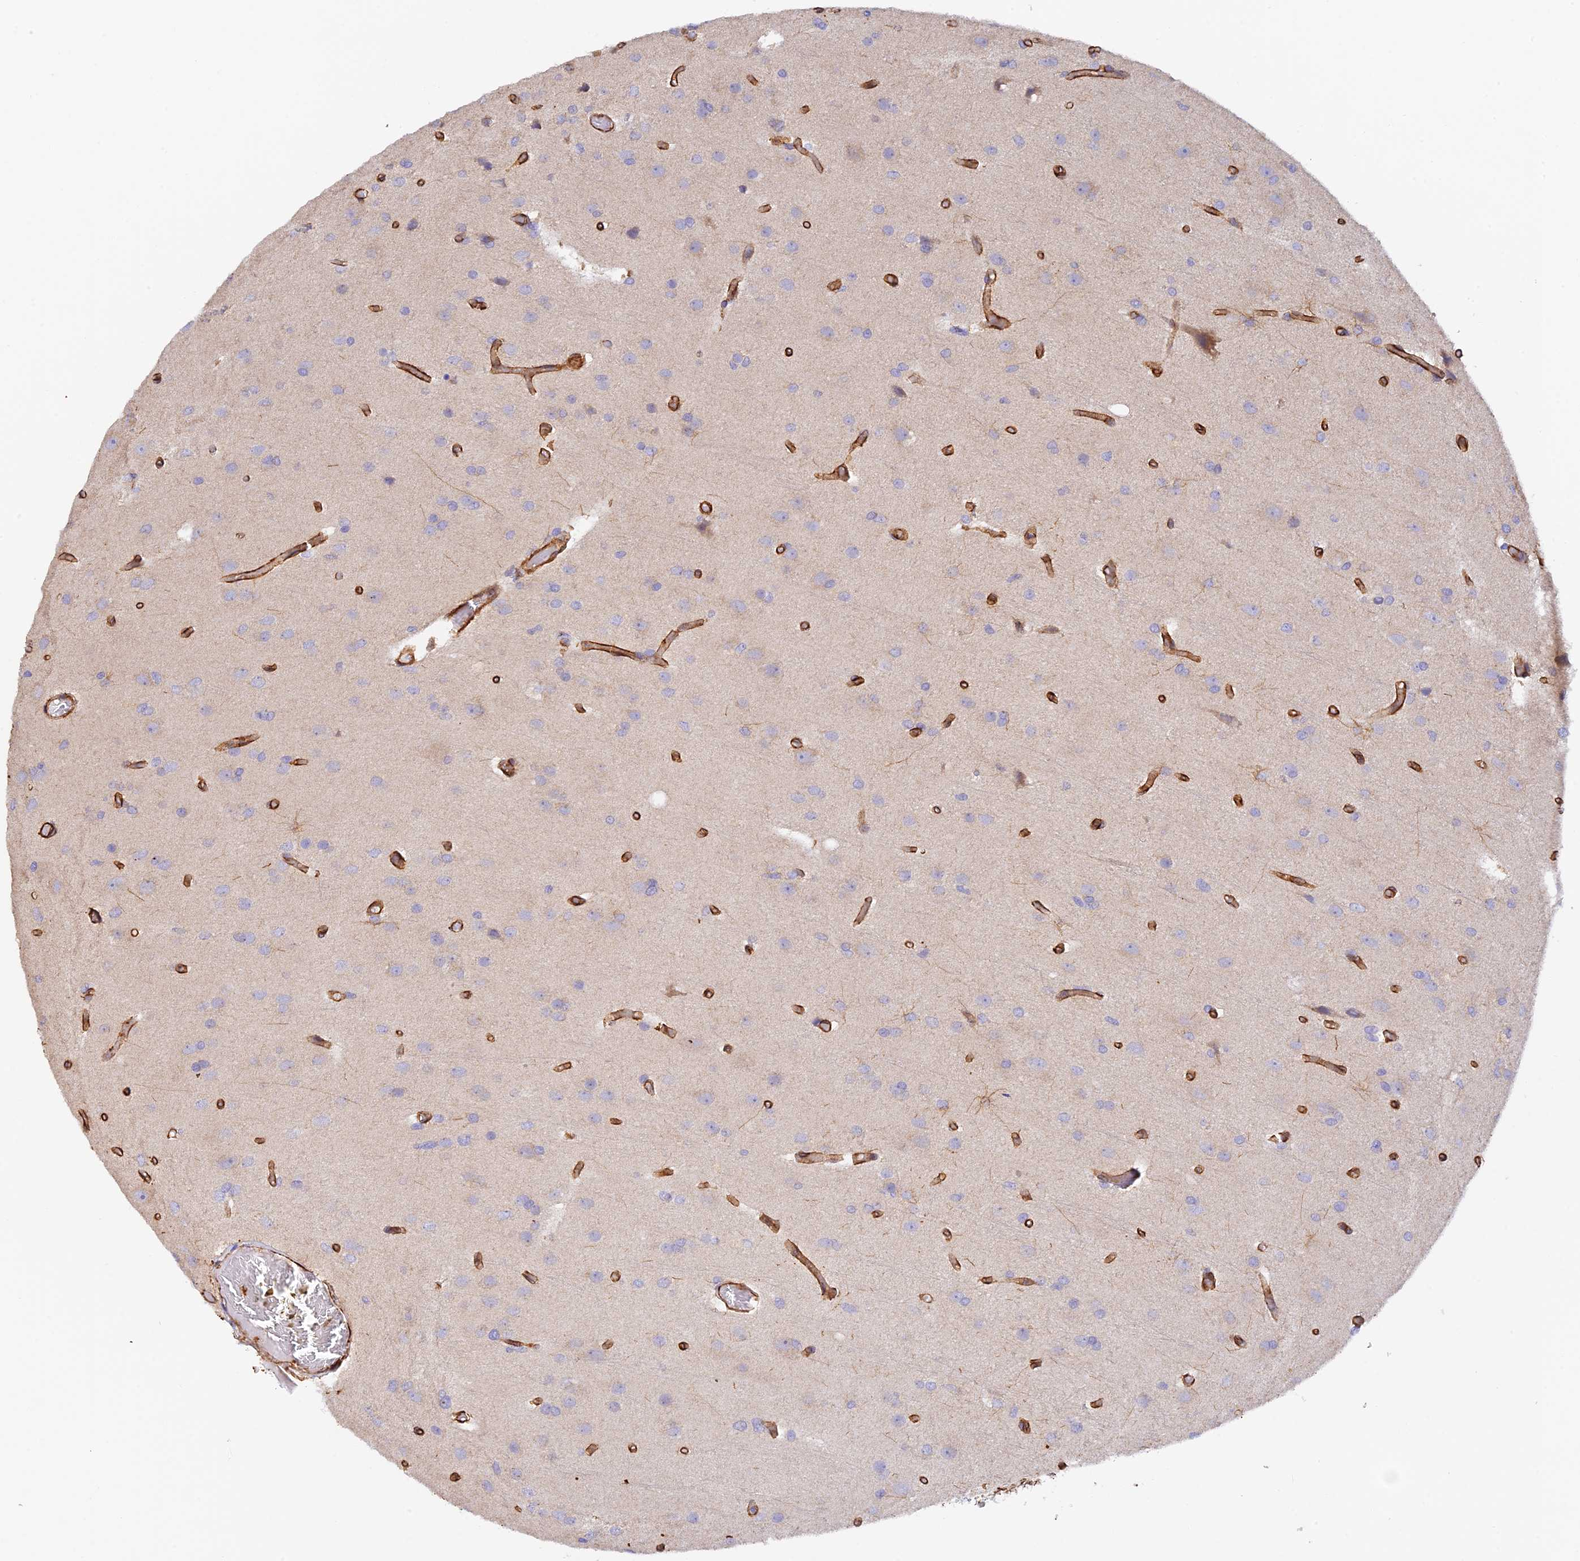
{"staining": {"intensity": "moderate", "quantity": "<25%", "location": "cytoplasmic/membranous"}, "tissue": "glioma", "cell_type": "Tumor cells", "image_type": "cancer", "snomed": [{"axis": "morphology", "description": "Glioma, malignant, High grade"}, {"axis": "topography", "description": "Brain"}], "caption": "The photomicrograph demonstrates immunohistochemical staining of glioma. There is moderate cytoplasmic/membranous expression is present in about <25% of tumor cells.", "gene": "MYO9A", "patient": {"sex": "female", "age": 50}}